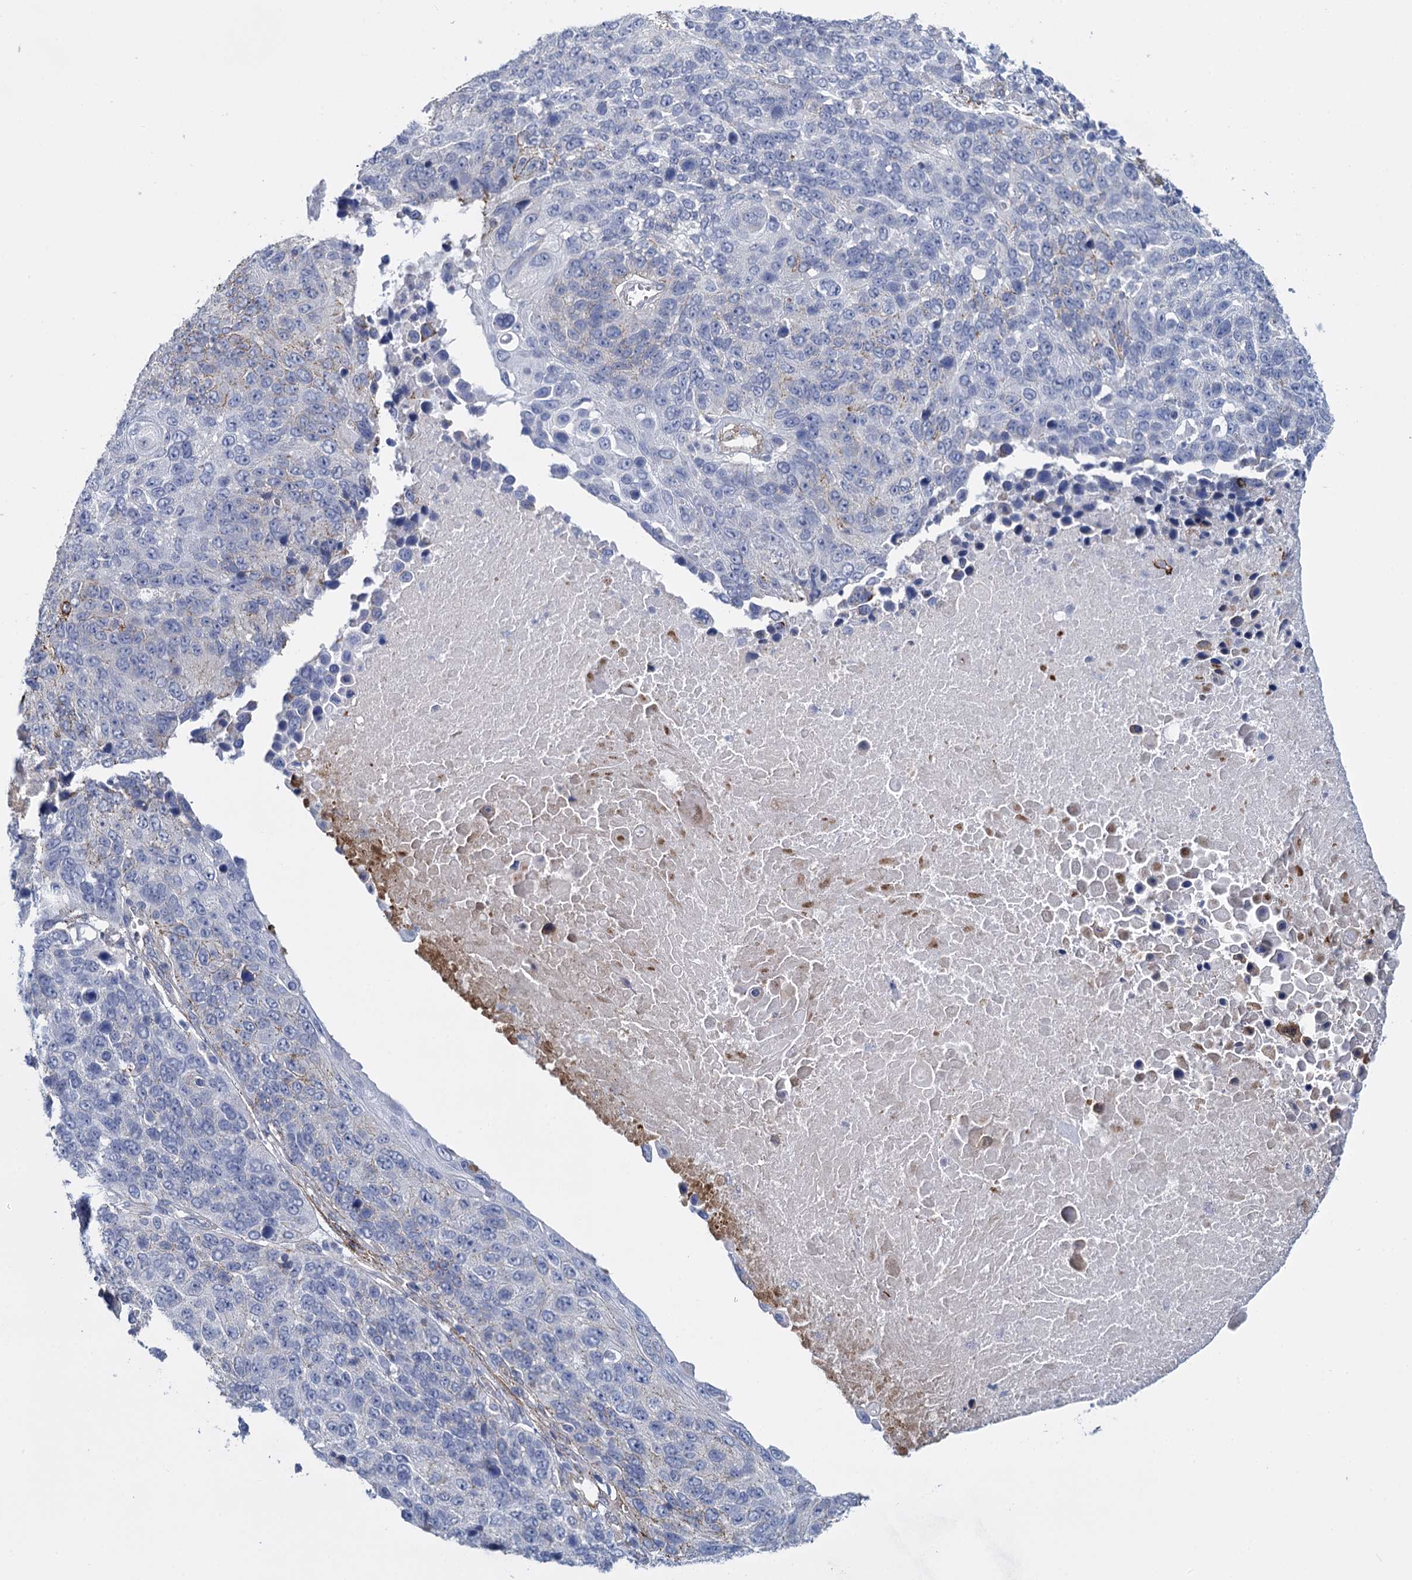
{"staining": {"intensity": "negative", "quantity": "none", "location": "none"}, "tissue": "lung cancer", "cell_type": "Tumor cells", "image_type": "cancer", "snomed": [{"axis": "morphology", "description": "Normal tissue, NOS"}, {"axis": "morphology", "description": "Squamous cell carcinoma, NOS"}, {"axis": "topography", "description": "Lymph node"}, {"axis": "topography", "description": "Lung"}], "caption": "This is an immunohistochemistry (IHC) image of human lung cancer. There is no positivity in tumor cells.", "gene": "SNCG", "patient": {"sex": "male", "age": 66}}